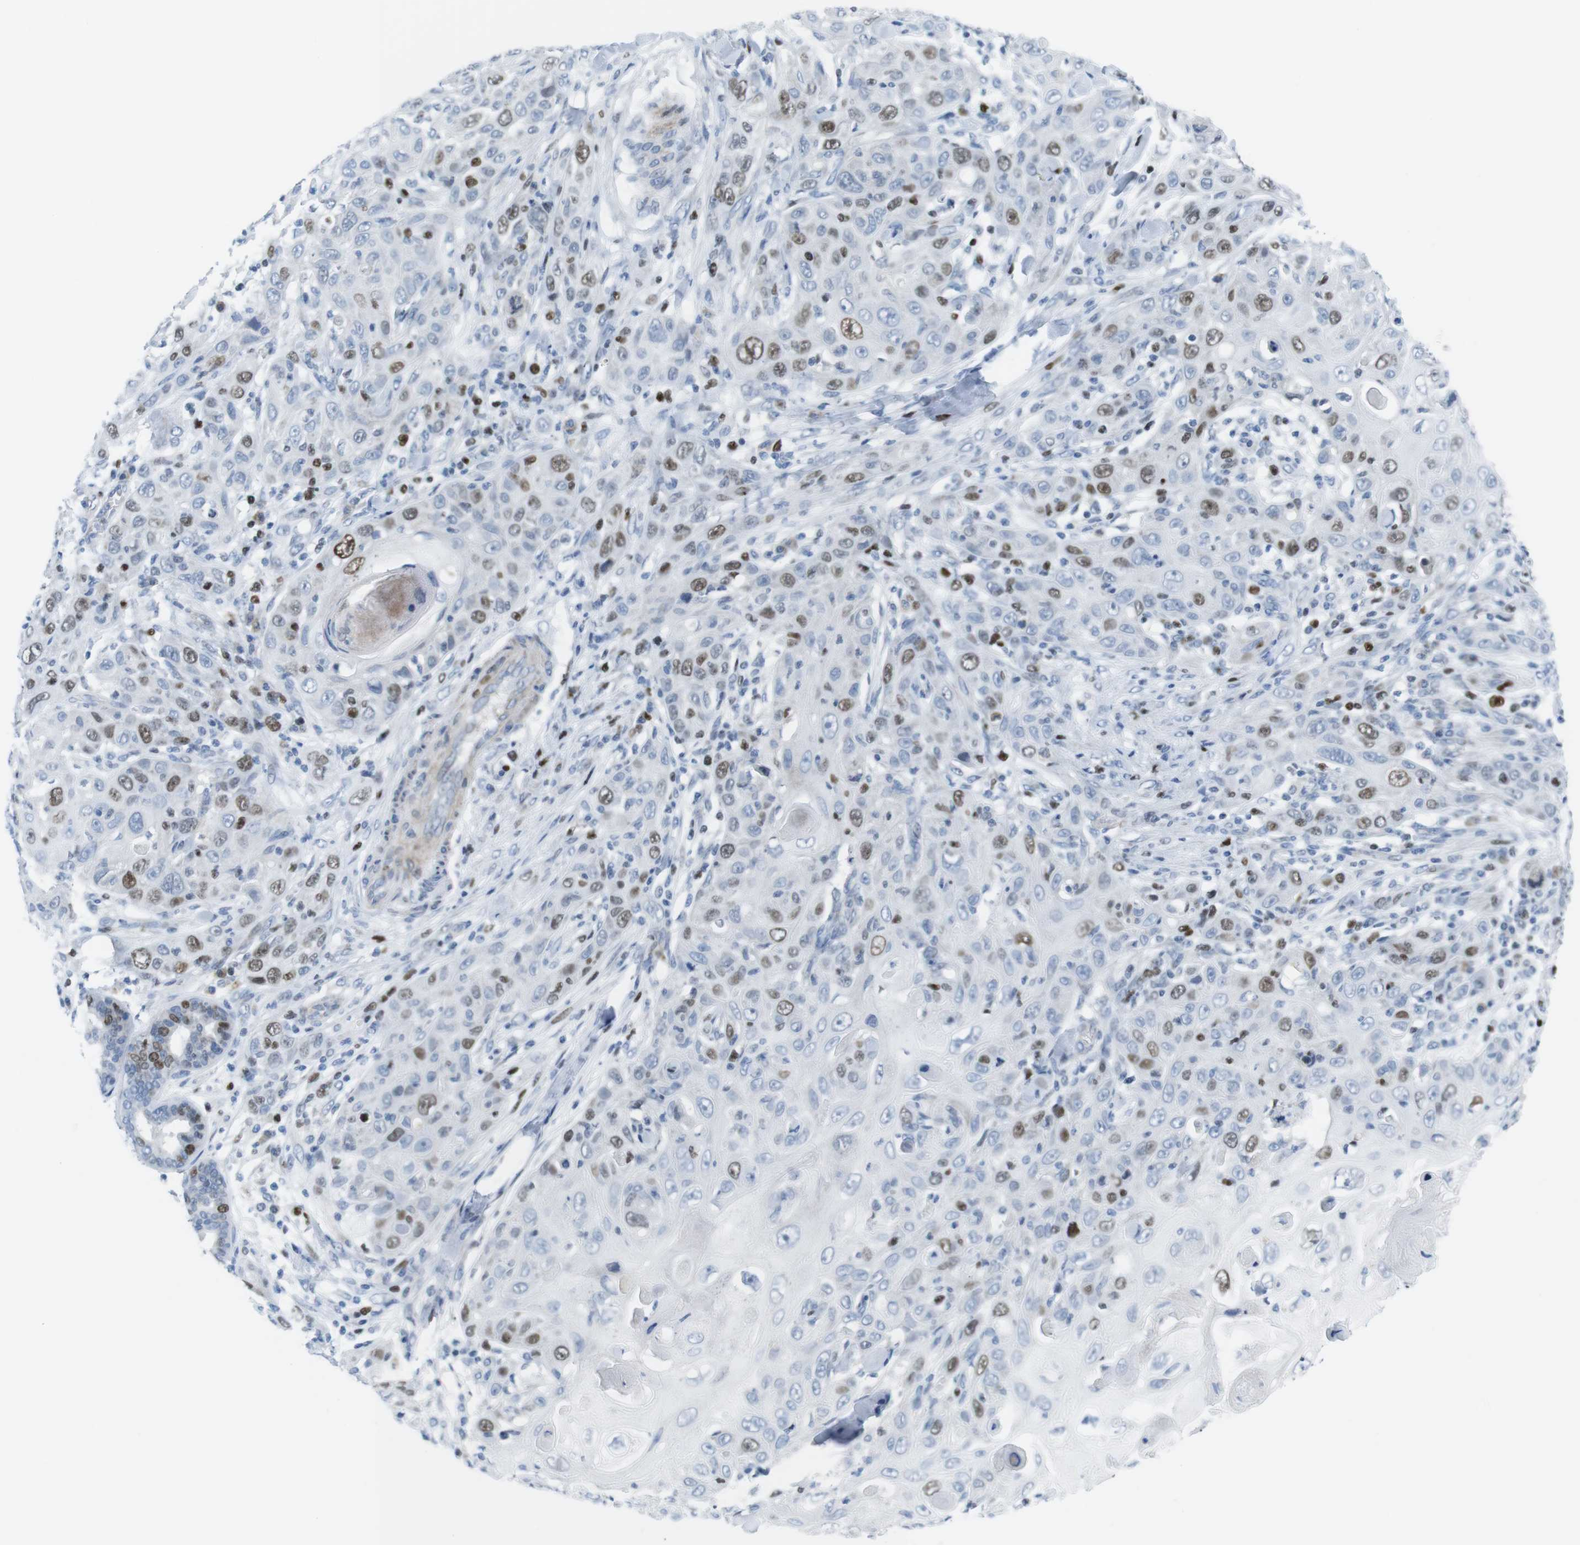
{"staining": {"intensity": "moderate", "quantity": "25%-75%", "location": "nuclear"}, "tissue": "skin cancer", "cell_type": "Tumor cells", "image_type": "cancer", "snomed": [{"axis": "morphology", "description": "Squamous cell carcinoma, NOS"}, {"axis": "topography", "description": "Skin"}], "caption": "Immunohistochemistry (DAB) staining of skin cancer exhibits moderate nuclear protein positivity in approximately 25%-75% of tumor cells.", "gene": "CHAF1A", "patient": {"sex": "female", "age": 88}}